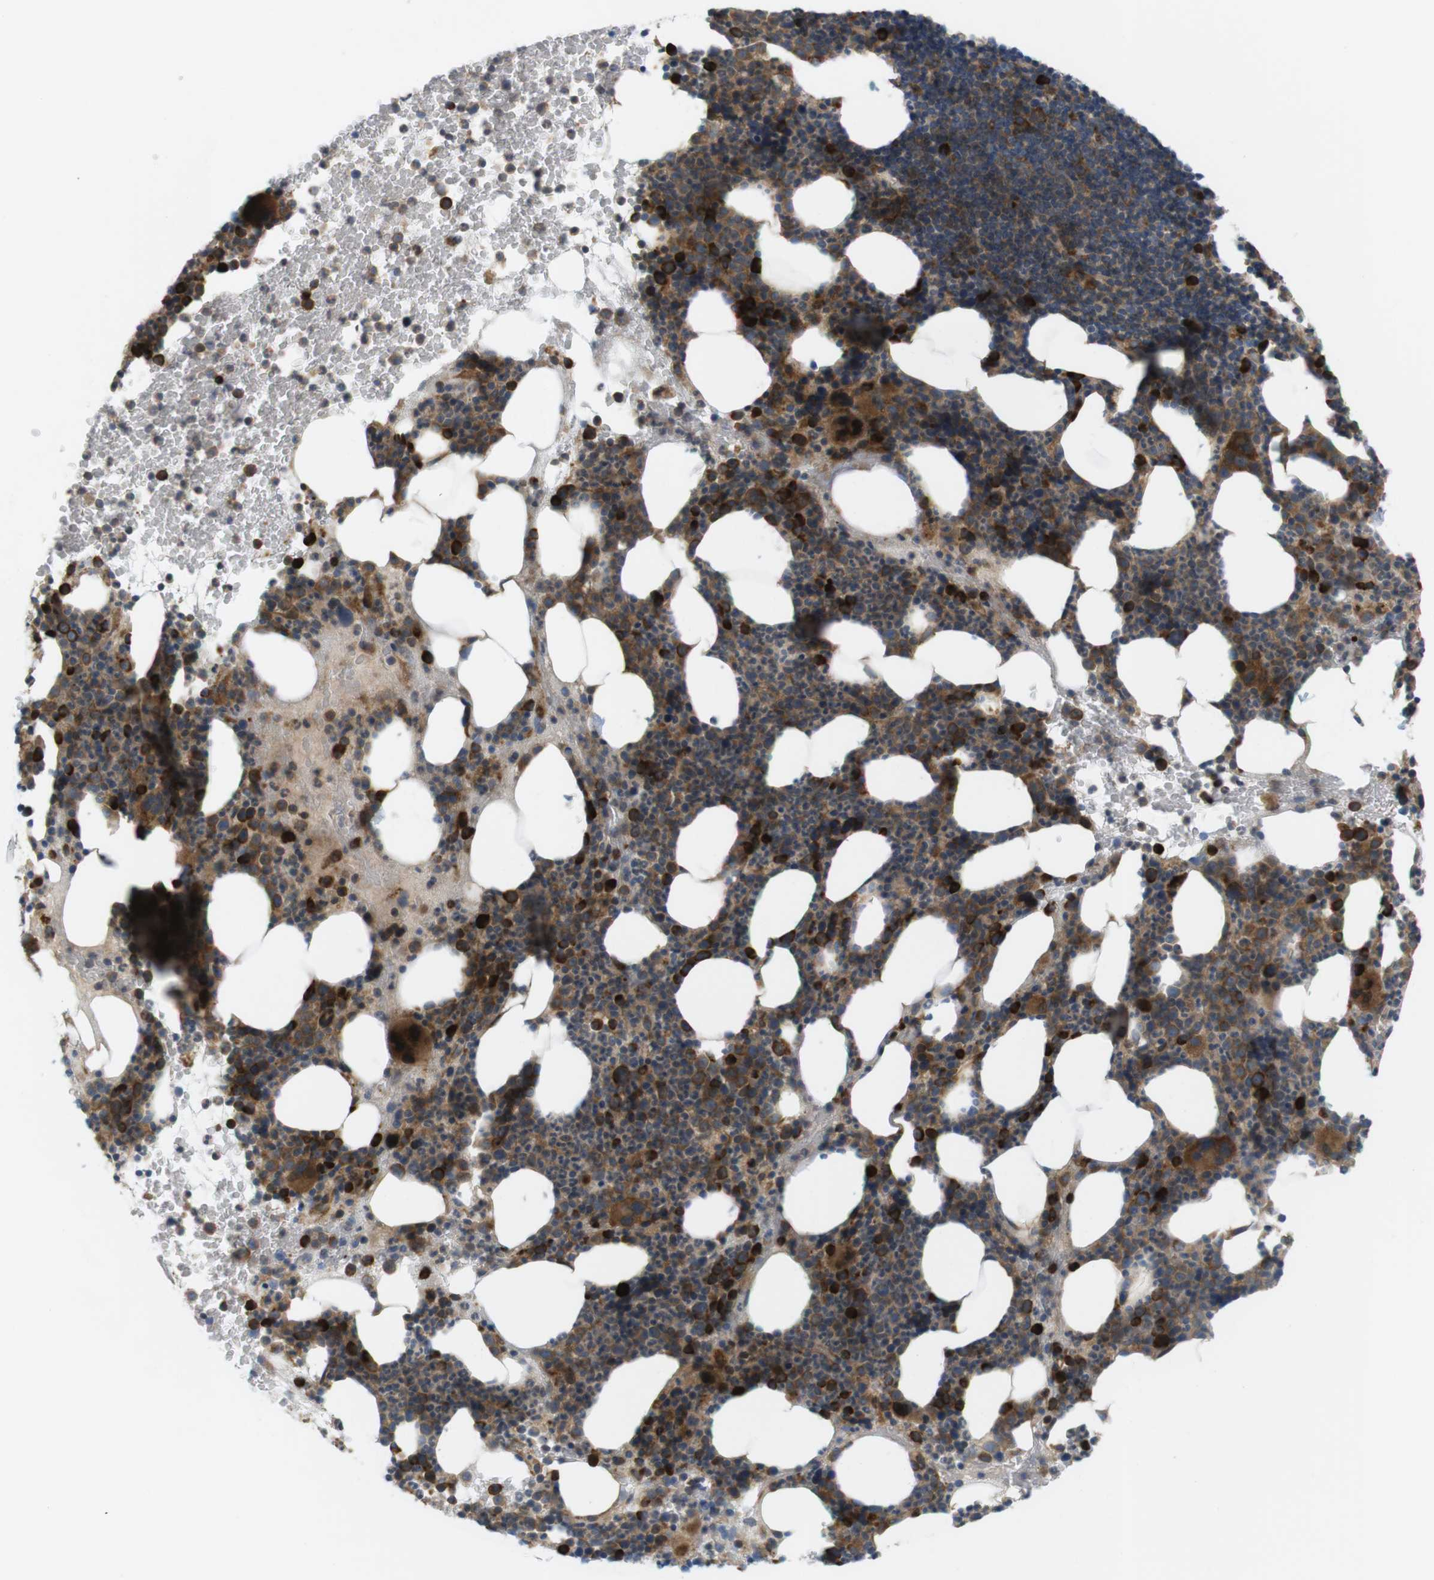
{"staining": {"intensity": "strong", "quantity": ">75%", "location": "cytoplasmic/membranous"}, "tissue": "bone marrow", "cell_type": "Hematopoietic cells", "image_type": "normal", "snomed": [{"axis": "morphology", "description": "Normal tissue, NOS"}, {"axis": "morphology", "description": "Inflammation, NOS"}, {"axis": "topography", "description": "Bone marrow"}], "caption": "This image reveals unremarkable bone marrow stained with IHC to label a protein in brown. The cytoplasmic/membranous of hematopoietic cells show strong positivity for the protein. Nuclei are counter-stained blue.", "gene": "GJC3", "patient": {"sex": "male", "age": 73}}